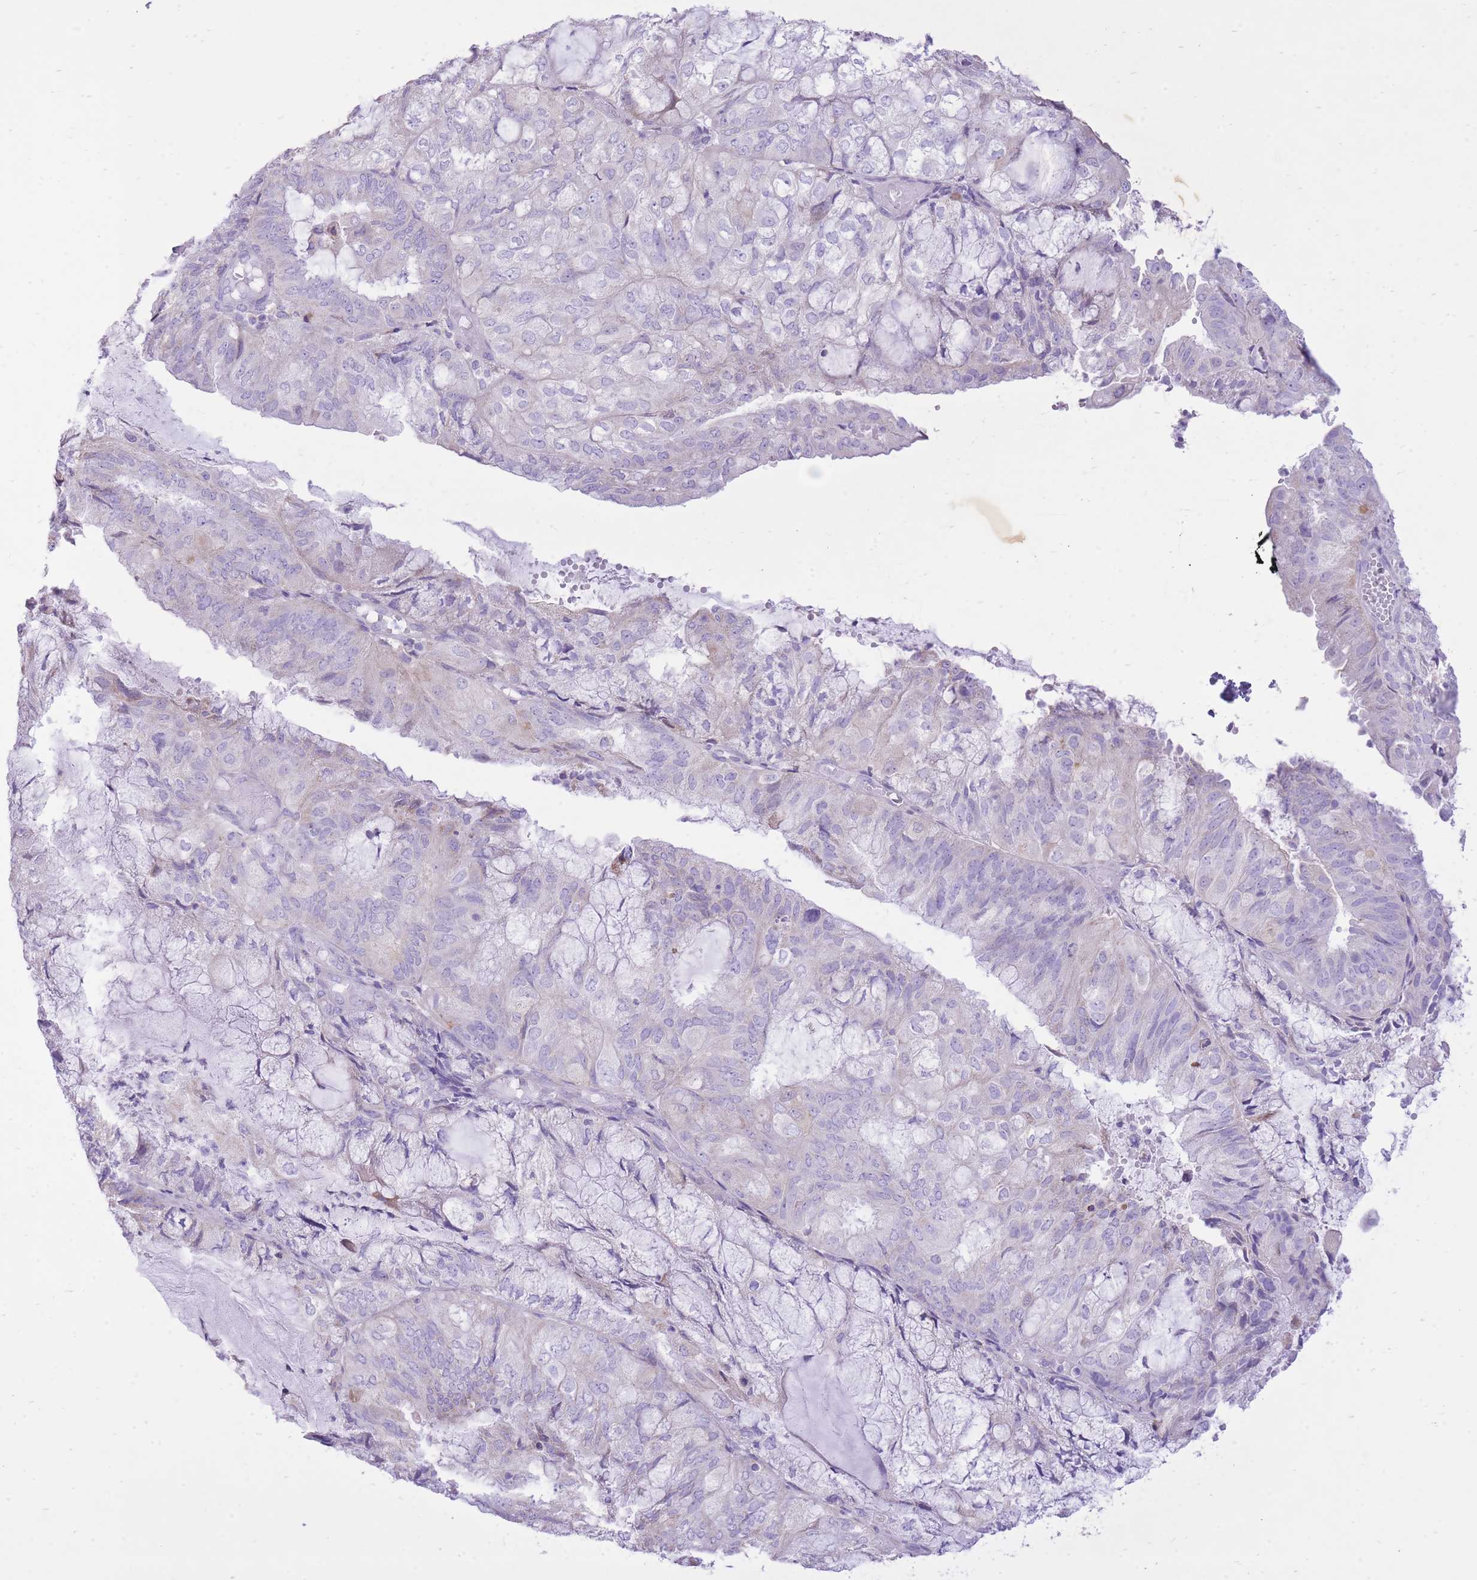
{"staining": {"intensity": "negative", "quantity": "none", "location": "none"}, "tissue": "endometrial cancer", "cell_type": "Tumor cells", "image_type": "cancer", "snomed": [{"axis": "morphology", "description": "Adenocarcinoma, NOS"}, {"axis": "topography", "description": "Endometrium"}], "caption": "High power microscopy micrograph of an immunohistochemistry (IHC) image of endometrial cancer (adenocarcinoma), revealing no significant expression in tumor cells.", "gene": "SLC4A4", "patient": {"sex": "female", "age": 81}}